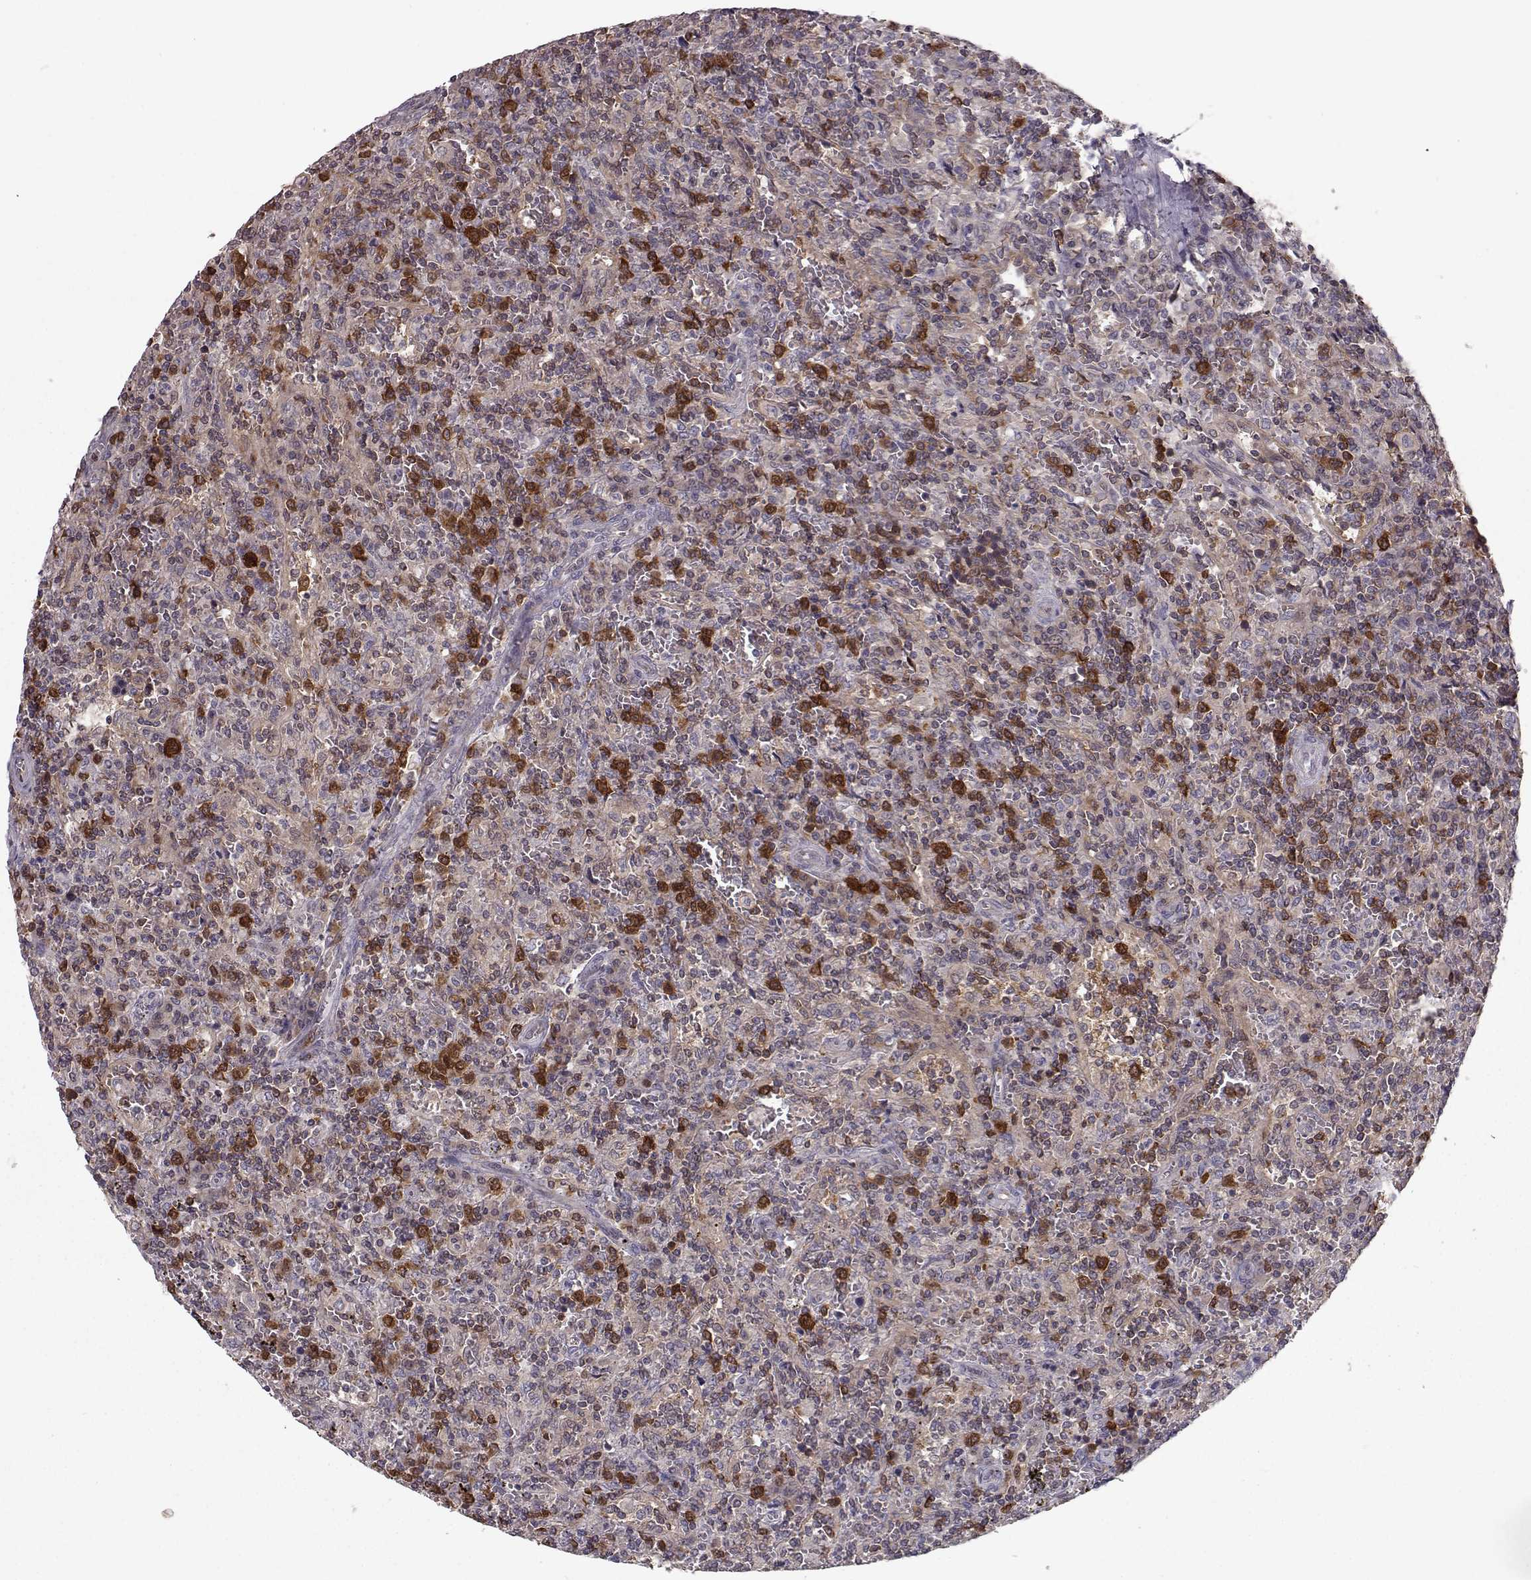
{"staining": {"intensity": "negative", "quantity": "none", "location": "none"}, "tissue": "lymphoma", "cell_type": "Tumor cells", "image_type": "cancer", "snomed": [{"axis": "morphology", "description": "Malignant lymphoma, non-Hodgkin's type, Low grade"}, {"axis": "topography", "description": "Spleen"}], "caption": "The immunohistochemistry image has no significant expression in tumor cells of low-grade malignant lymphoma, non-Hodgkin's type tissue. (Brightfield microscopy of DAB immunohistochemistry at high magnification).", "gene": "RANBP1", "patient": {"sex": "male", "age": 62}}